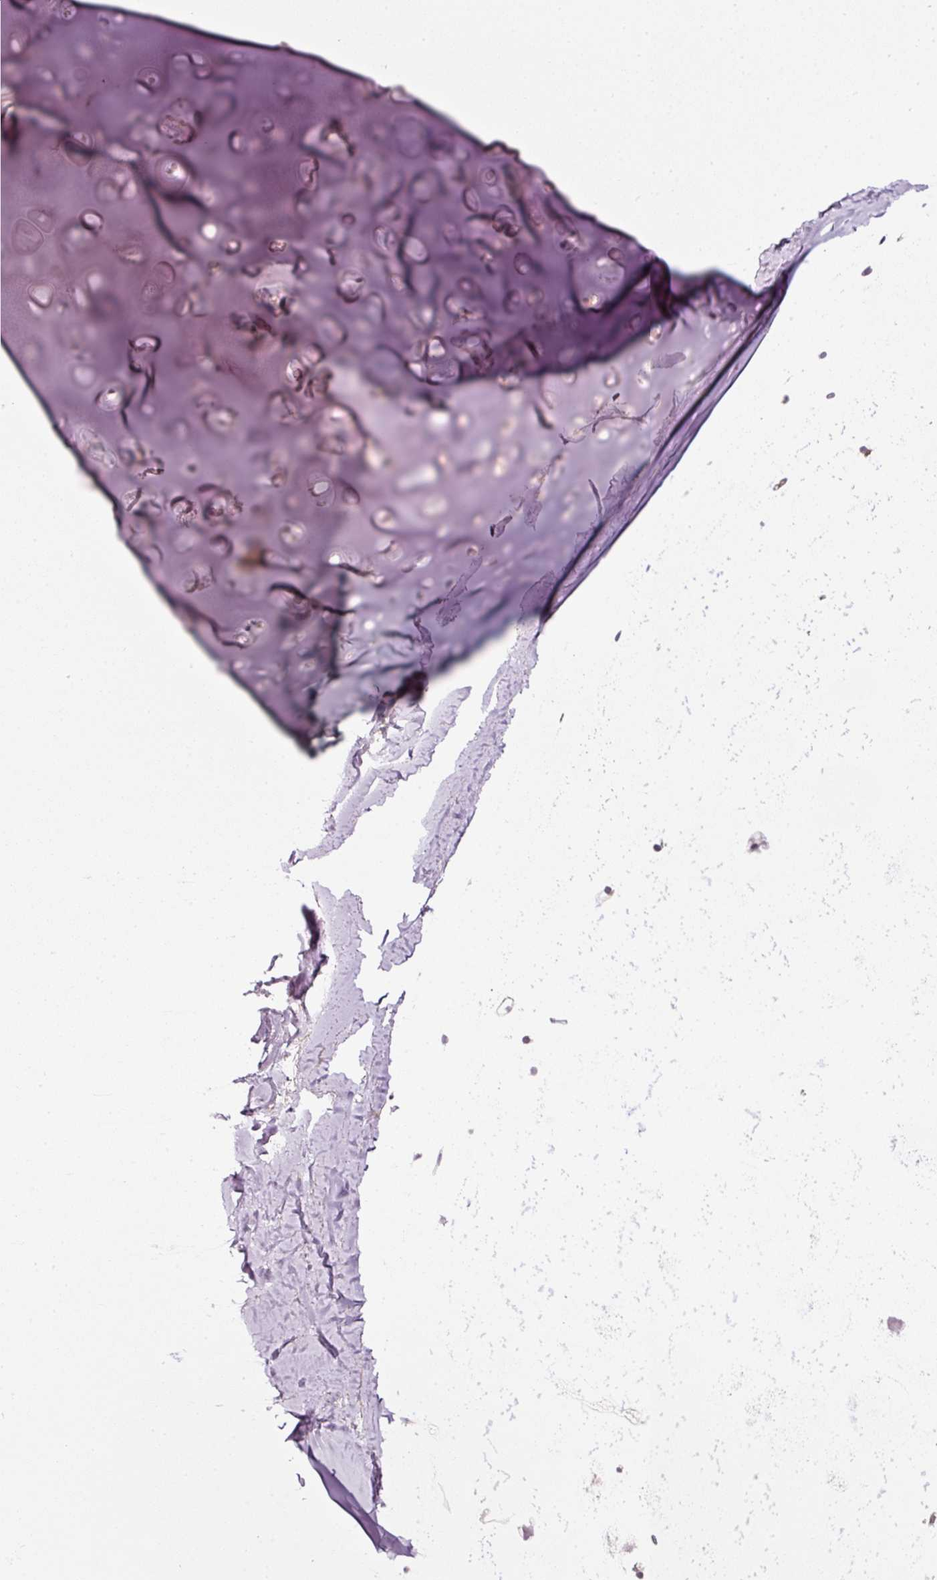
{"staining": {"intensity": "moderate", "quantity": "25%-75%", "location": "cytoplasmic/membranous"}, "tissue": "adipose tissue", "cell_type": "Adipocytes", "image_type": "normal", "snomed": [{"axis": "morphology", "description": "Normal tissue, NOS"}, {"axis": "topography", "description": "Cartilage tissue"}, {"axis": "topography", "description": "Bronchus"}, {"axis": "topography", "description": "Peripheral nerve tissue"}], "caption": "A photomicrograph of adipose tissue stained for a protein exhibits moderate cytoplasmic/membranous brown staining in adipocytes.", "gene": "SERPING1", "patient": {"sex": "female", "age": 59}}